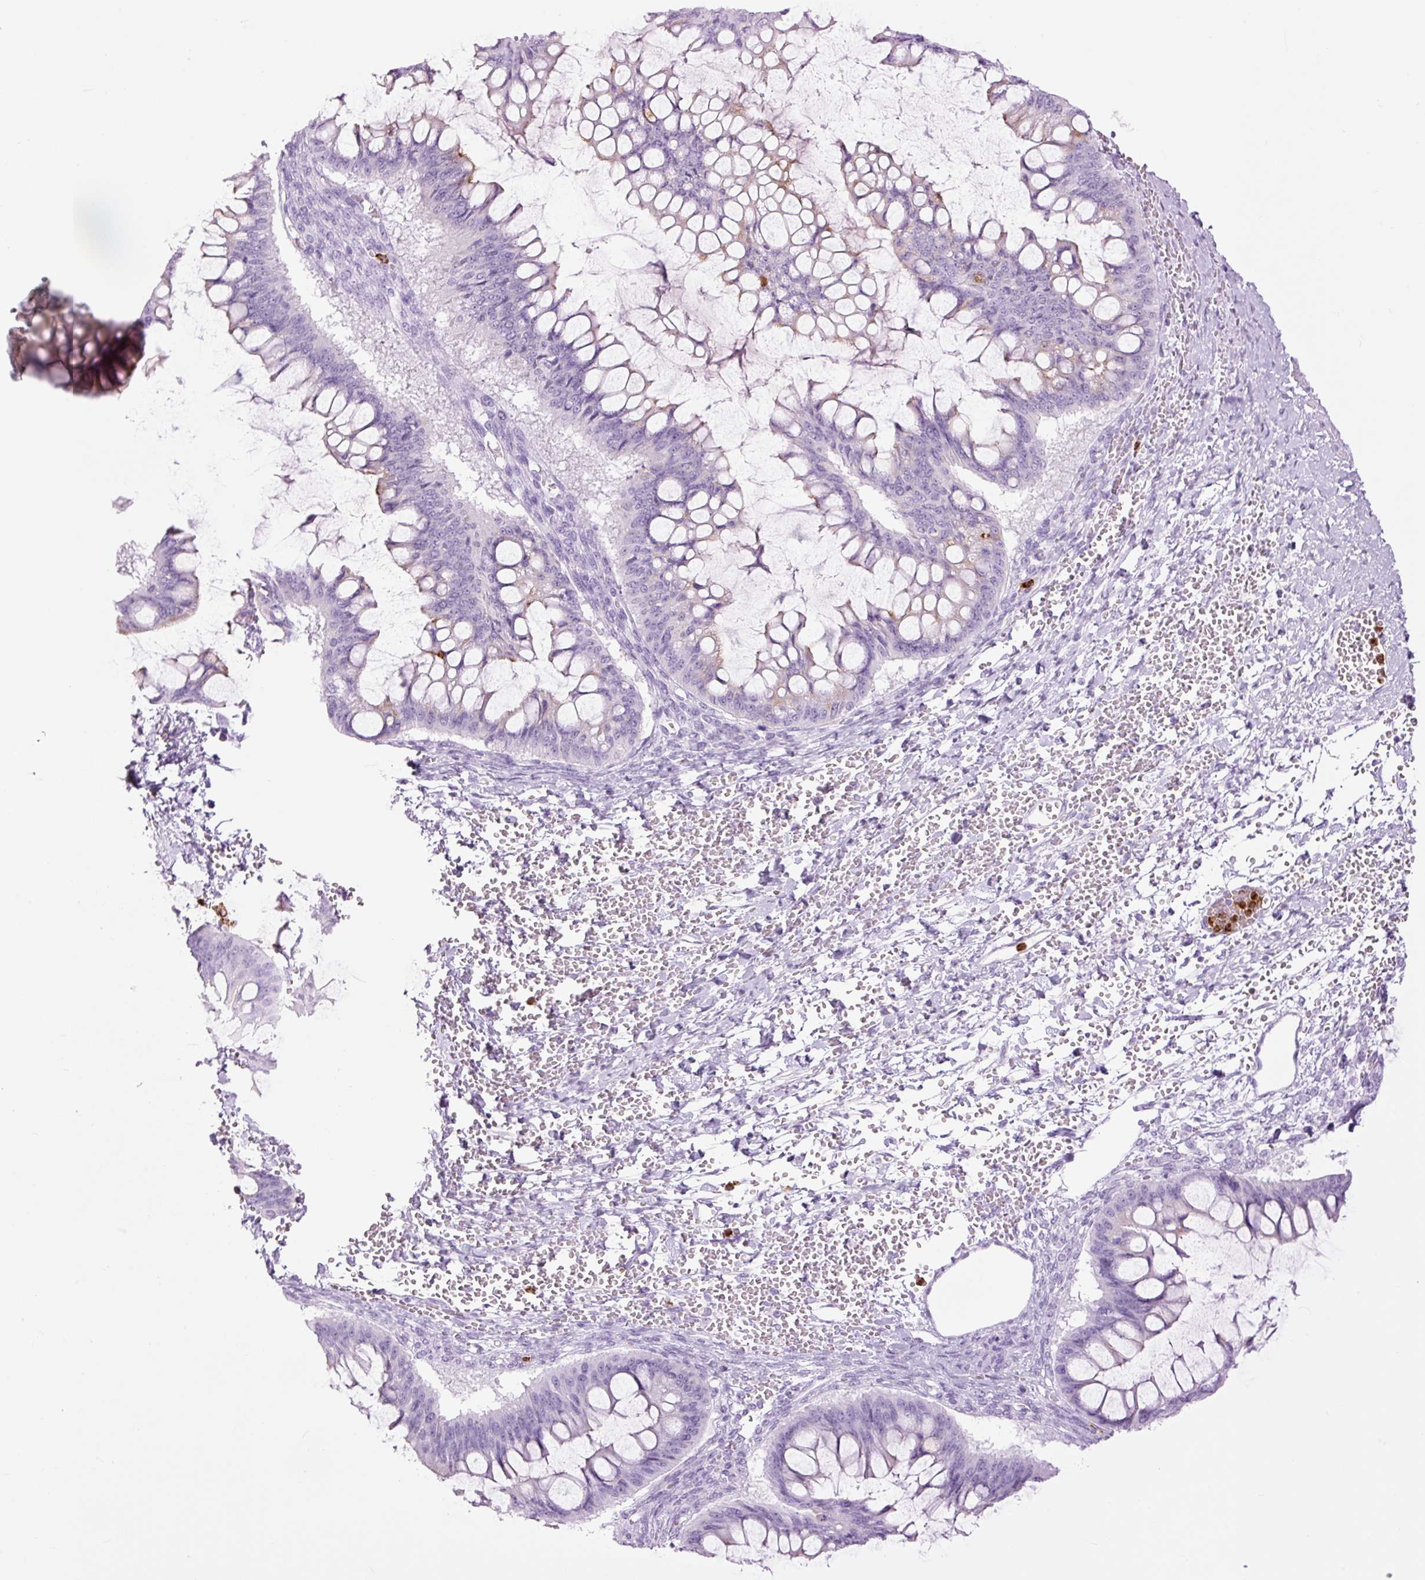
{"staining": {"intensity": "negative", "quantity": "none", "location": "none"}, "tissue": "ovarian cancer", "cell_type": "Tumor cells", "image_type": "cancer", "snomed": [{"axis": "morphology", "description": "Cystadenocarcinoma, mucinous, NOS"}, {"axis": "topography", "description": "Ovary"}], "caption": "Immunohistochemistry of human mucinous cystadenocarcinoma (ovarian) shows no positivity in tumor cells. (Brightfield microscopy of DAB (3,3'-diaminobenzidine) immunohistochemistry at high magnification).", "gene": "LYZ", "patient": {"sex": "female", "age": 73}}